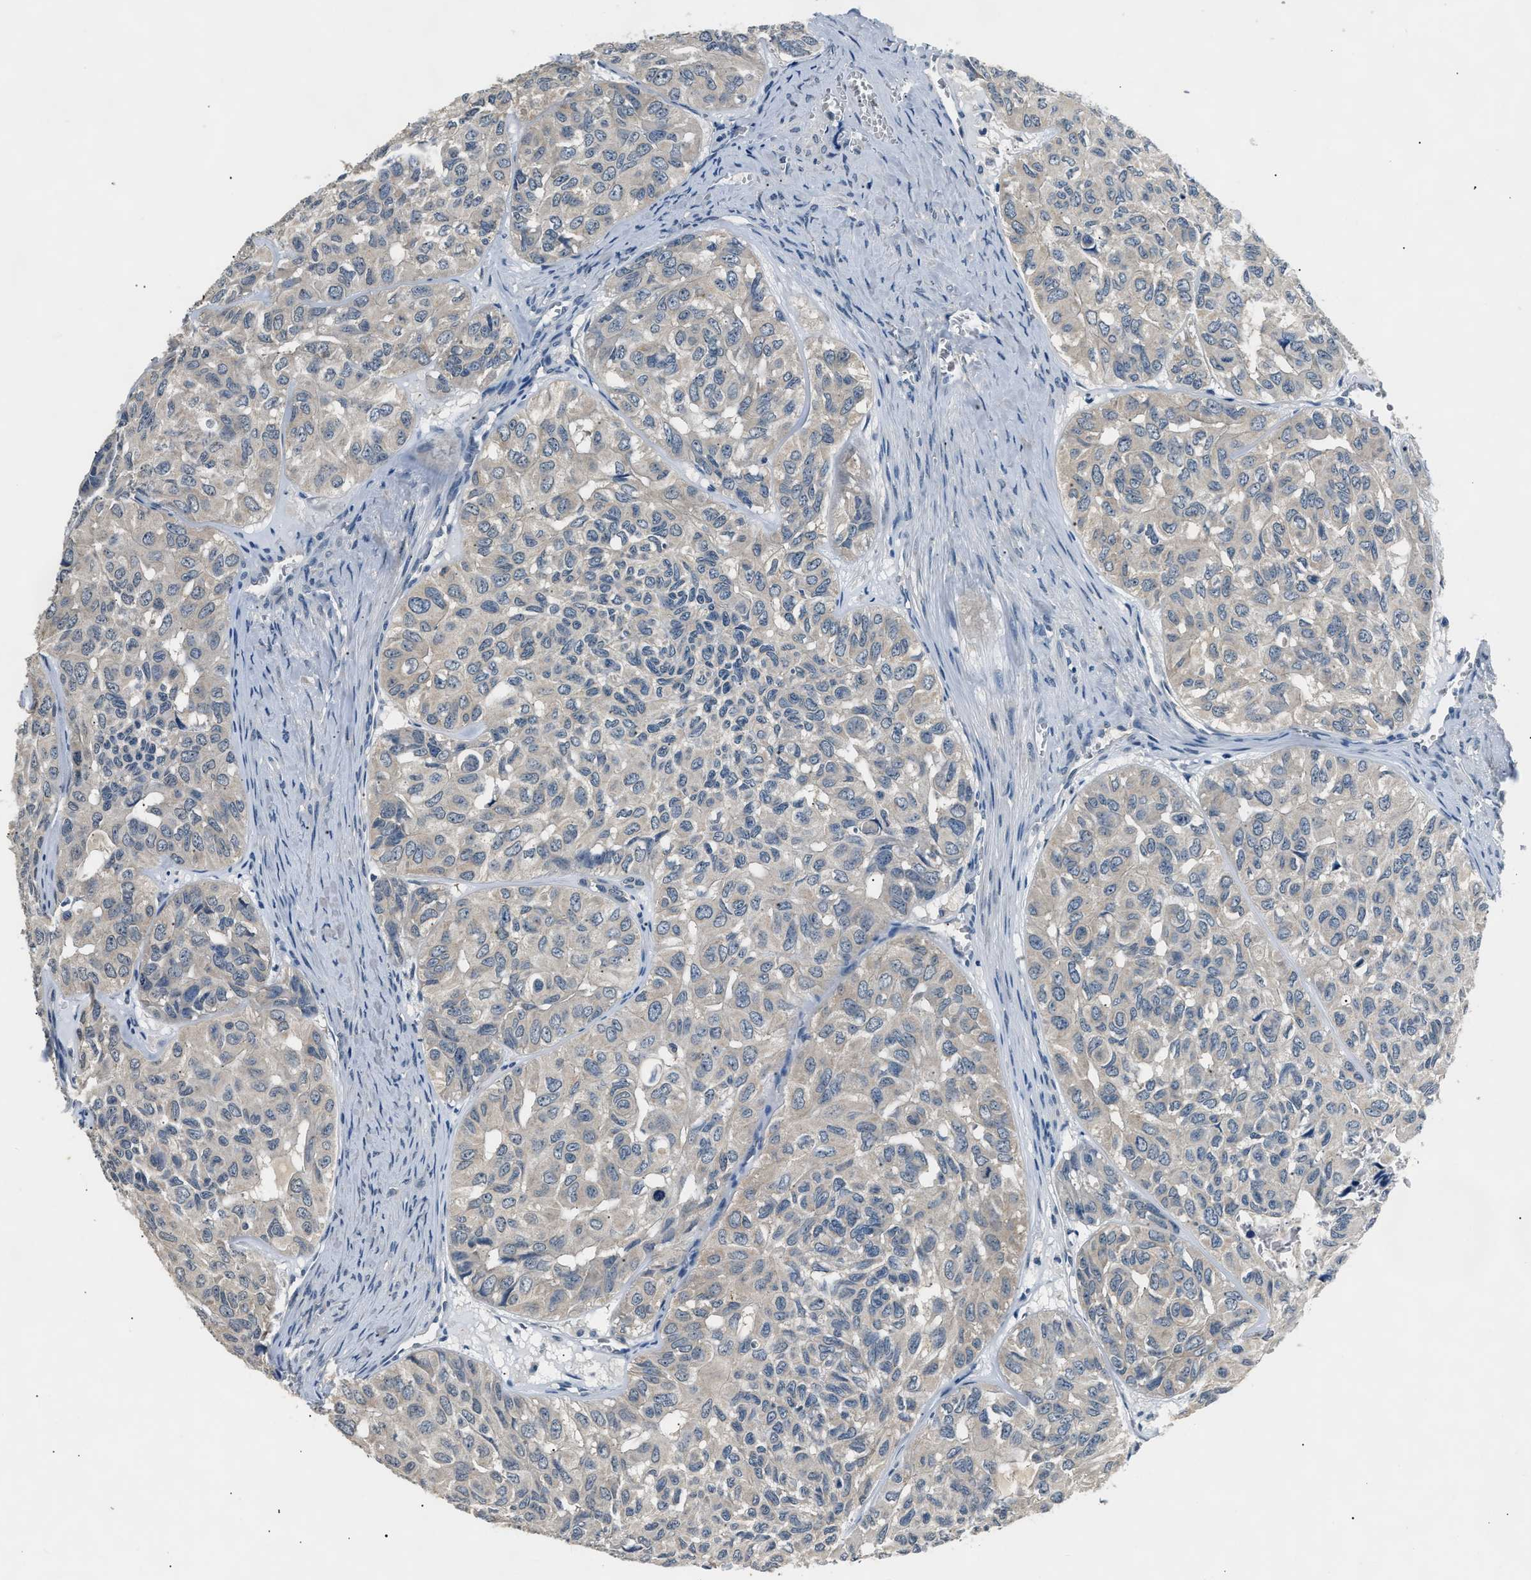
{"staining": {"intensity": "negative", "quantity": "none", "location": "none"}, "tissue": "head and neck cancer", "cell_type": "Tumor cells", "image_type": "cancer", "snomed": [{"axis": "morphology", "description": "Adenocarcinoma, NOS"}, {"axis": "topography", "description": "Salivary gland, NOS"}, {"axis": "topography", "description": "Head-Neck"}], "caption": "Human head and neck adenocarcinoma stained for a protein using immunohistochemistry (IHC) demonstrates no staining in tumor cells.", "gene": "INHA", "patient": {"sex": "female", "age": 76}}